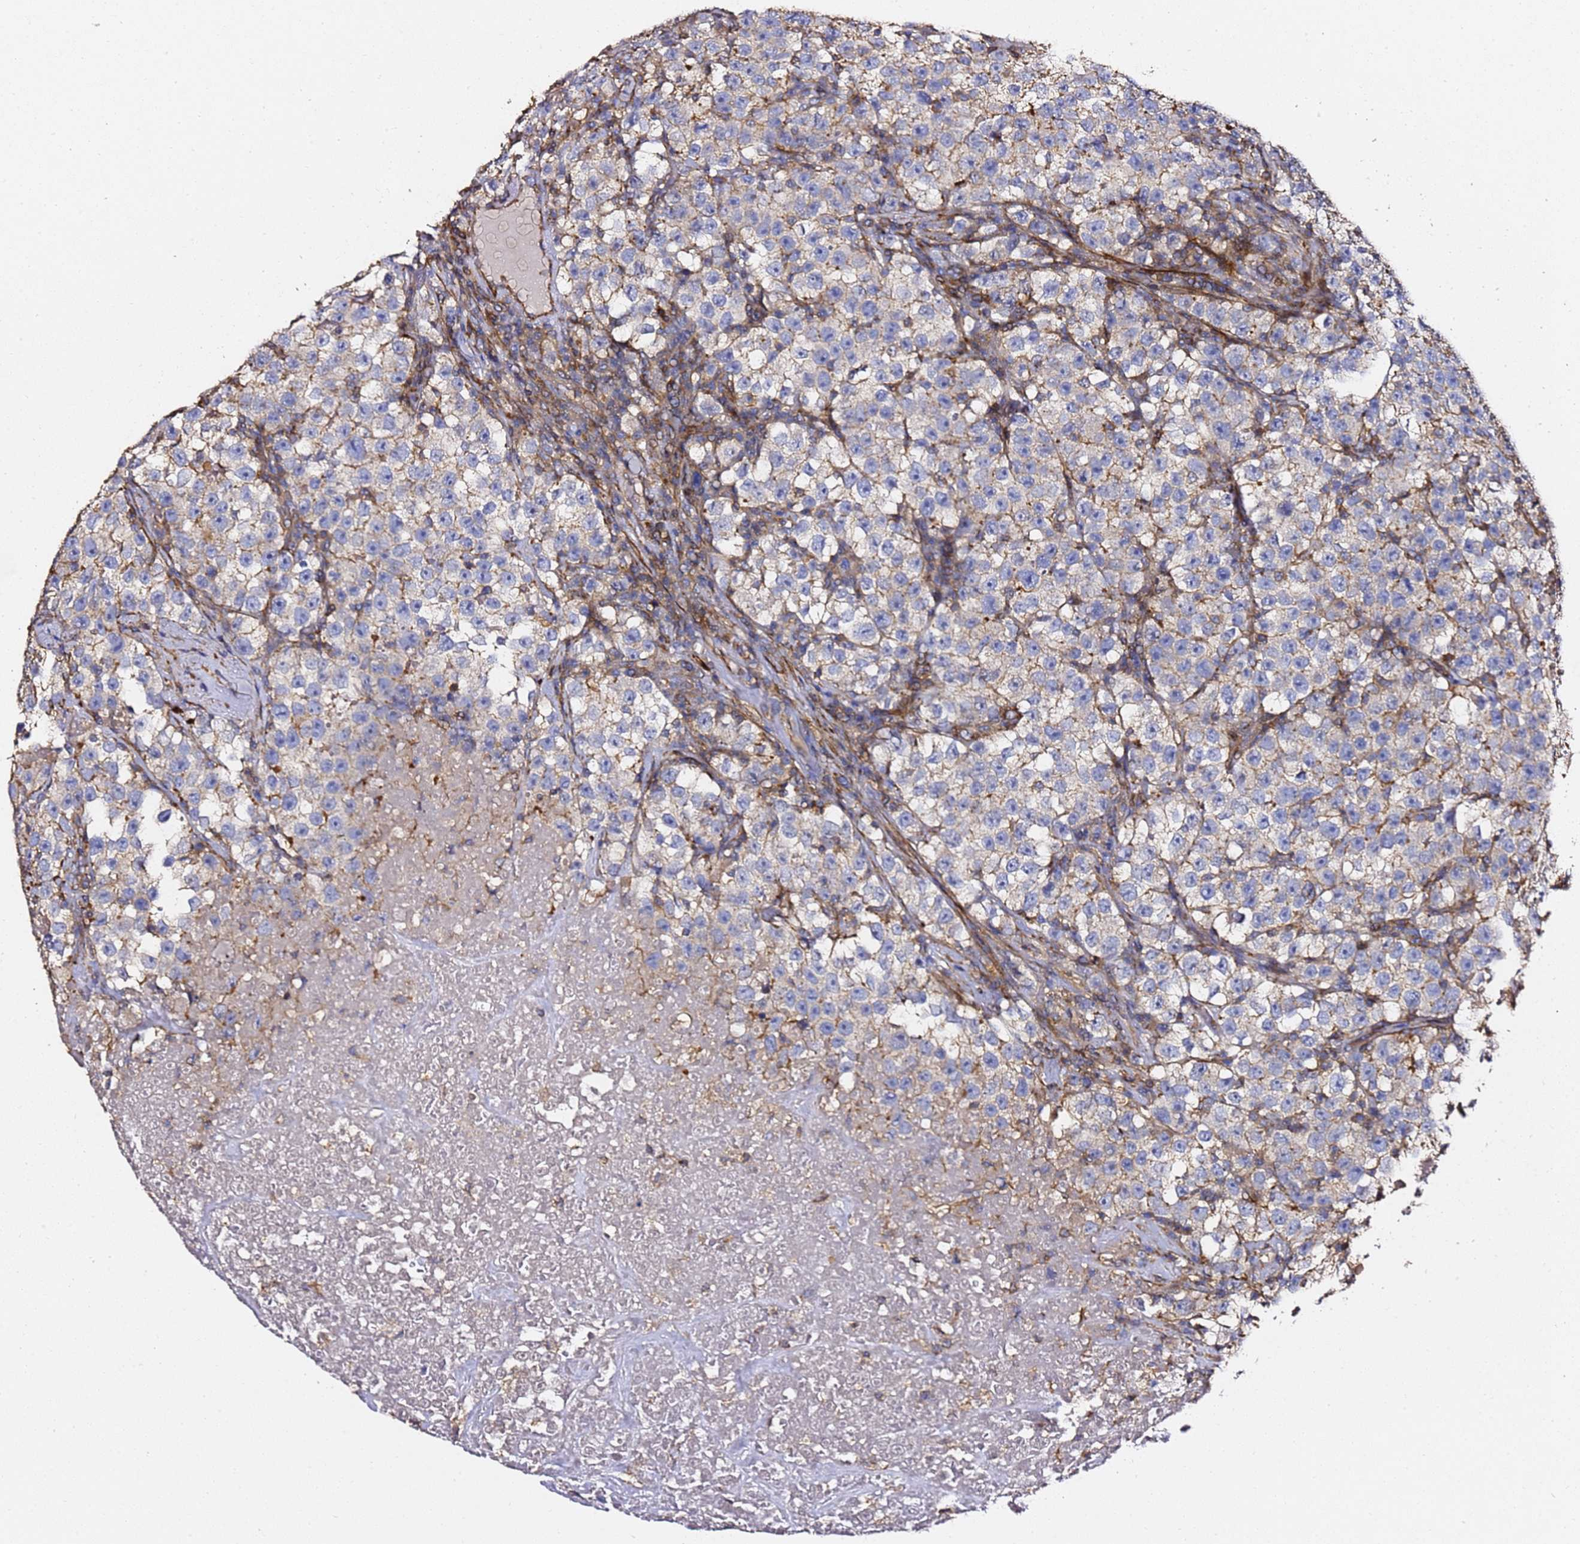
{"staining": {"intensity": "negative", "quantity": "none", "location": "none"}, "tissue": "testis cancer", "cell_type": "Tumor cells", "image_type": "cancer", "snomed": [{"axis": "morphology", "description": "Seminoma, NOS"}, {"axis": "topography", "description": "Testis"}], "caption": "This is a histopathology image of IHC staining of seminoma (testis), which shows no expression in tumor cells.", "gene": "ZFP36L2", "patient": {"sex": "male", "age": 22}}